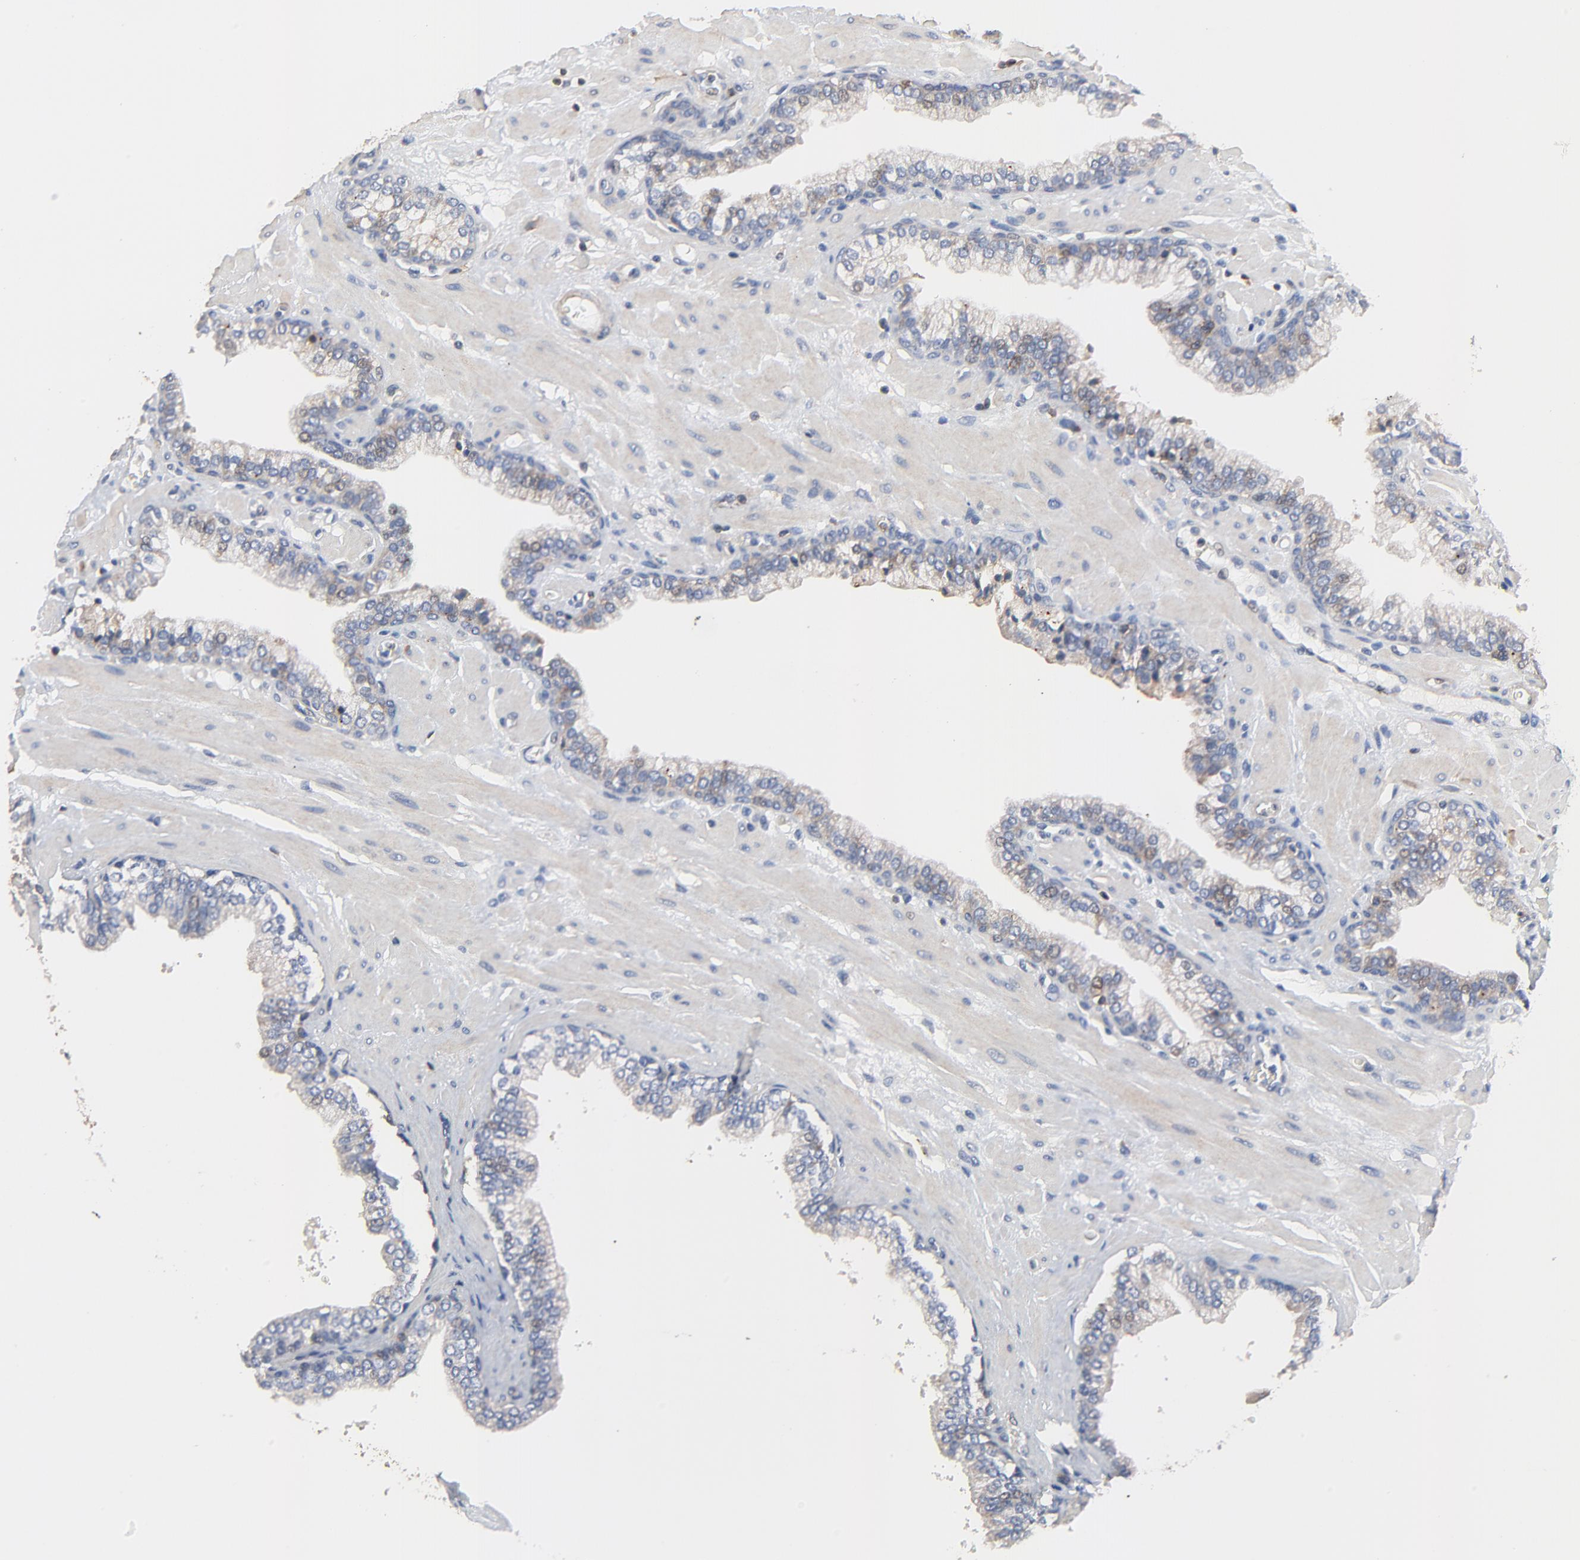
{"staining": {"intensity": "weak", "quantity": "25%-75%", "location": "cytoplasmic/membranous"}, "tissue": "prostate", "cell_type": "Glandular cells", "image_type": "normal", "snomed": [{"axis": "morphology", "description": "Normal tissue, NOS"}, {"axis": "topography", "description": "Prostate"}], "caption": "Protein analysis of normal prostate demonstrates weak cytoplasmic/membranous expression in approximately 25%-75% of glandular cells. (DAB IHC with brightfield microscopy, high magnification).", "gene": "SKAP1", "patient": {"sex": "male", "age": 60}}